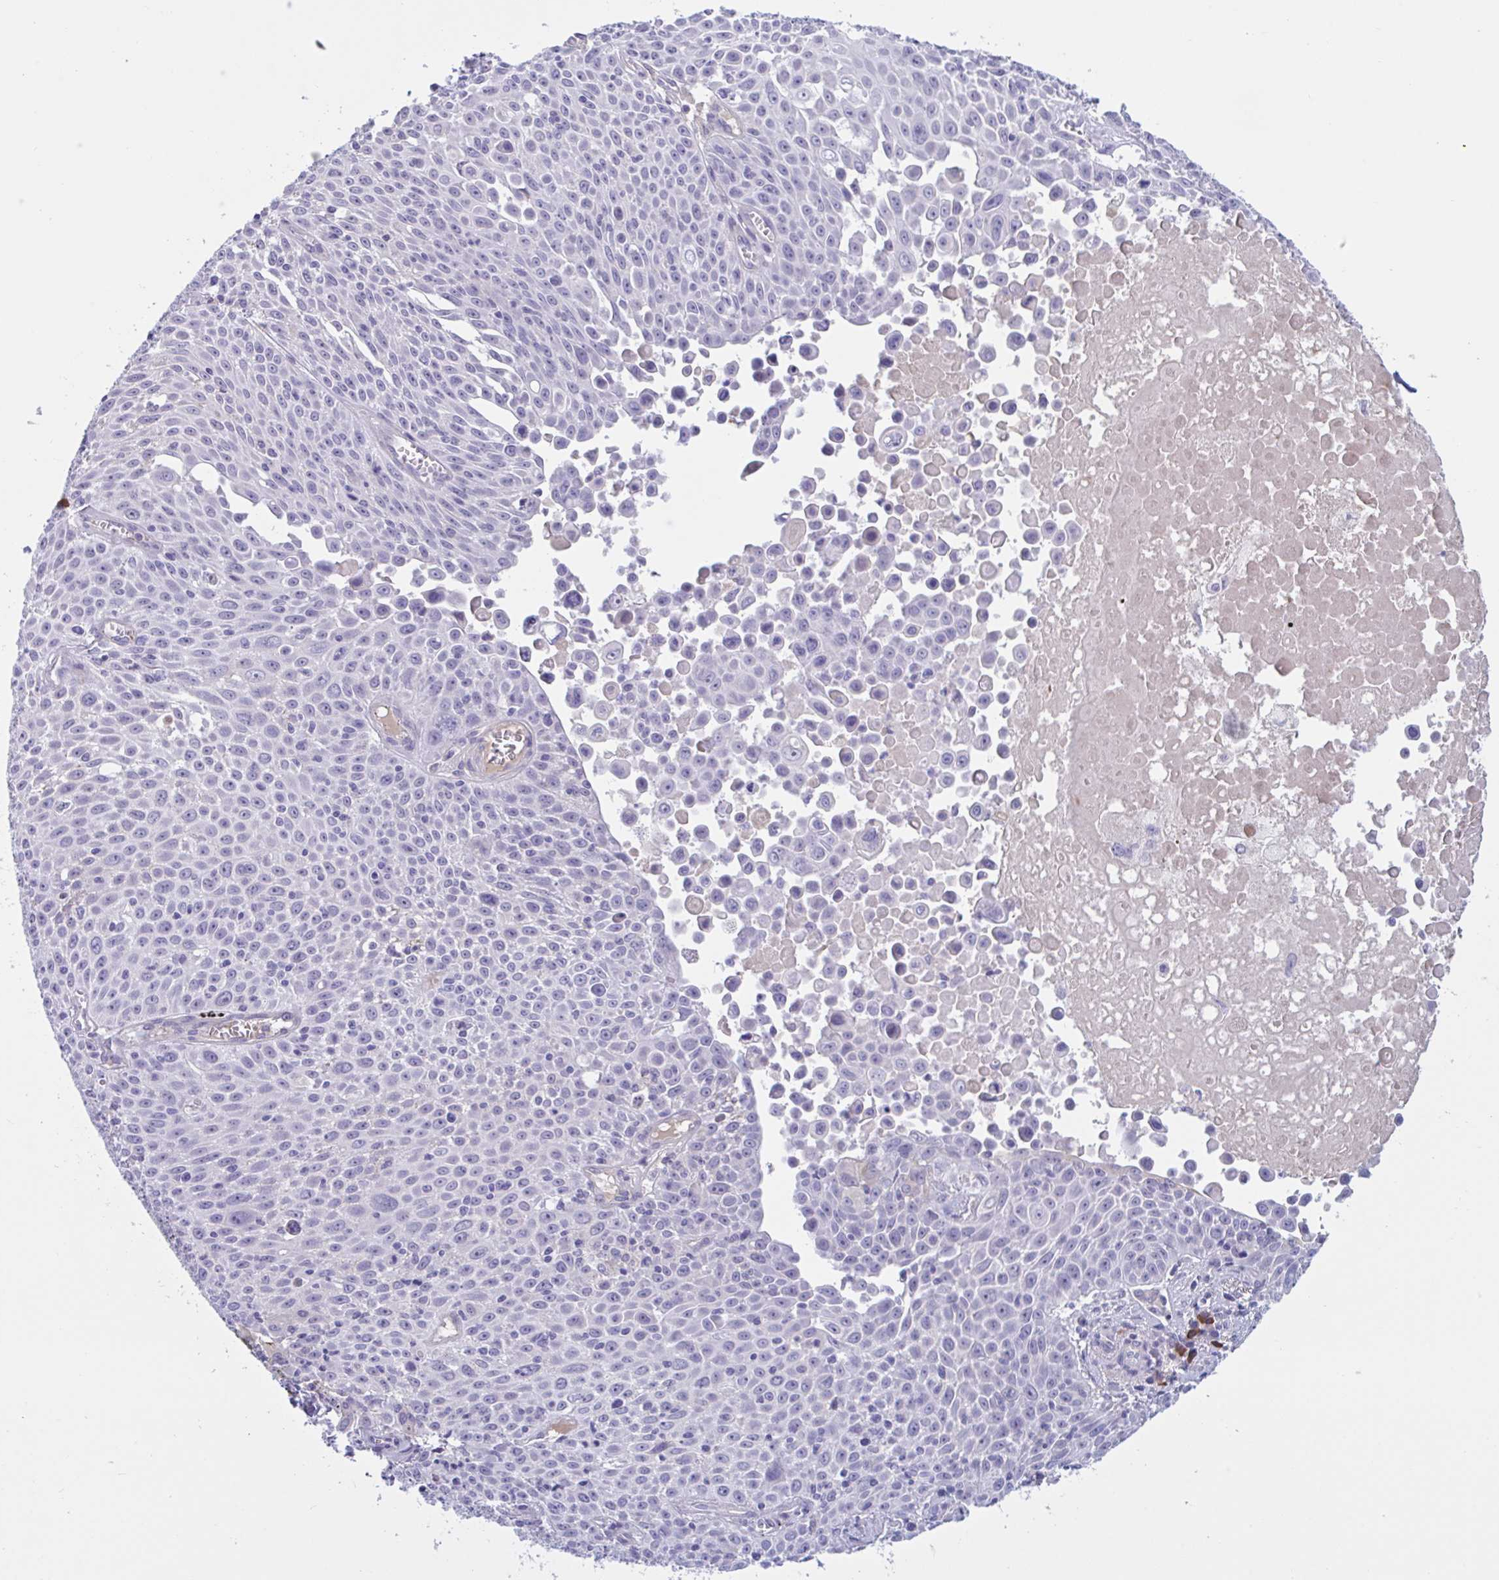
{"staining": {"intensity": "negative", "quantity": "none", "location": "none"}, "tissue": "lung cancer", "cell_type": "Tumor cells", "image_type": "cancer", "snomed": [{"axis": "morphology", "description": "Squamous cell carcinoma, NOS"}, {"axis": "morphology", "description": "Squamous cell carcinoma, metastatic, NOS"}, {"axis": "topography", "description": "Lymph node"}, {"axis": "topography", "description": "Lung"}], "caption": "Immunohistochemistry of human lung metastatic squamous cell carcinoma displays no staining in tumor cells.", "gene": "MS4A14", "patient": {"sex": "female", "age": 62}}